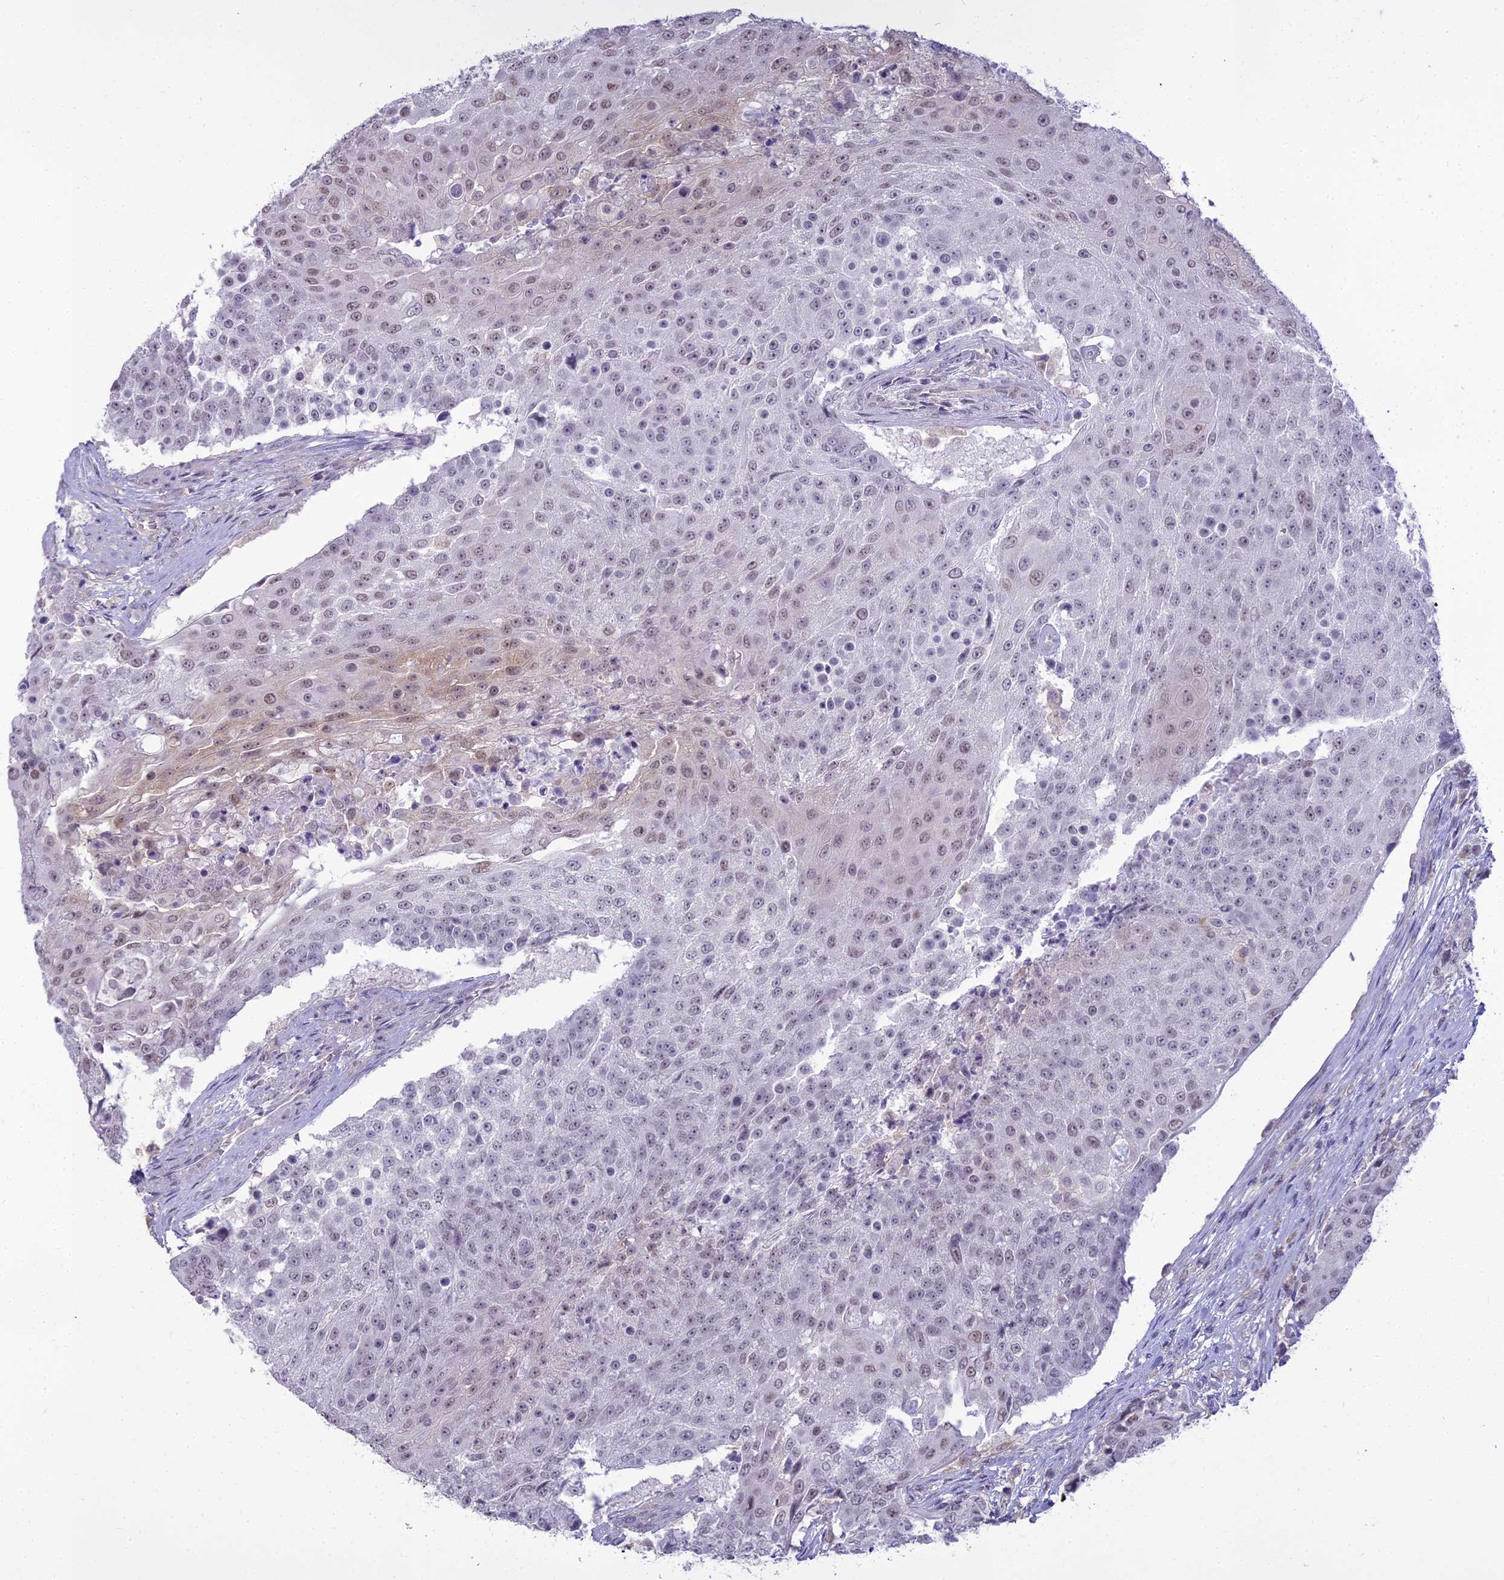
{"staining": {"intensity": "weak", "quantity": "<25%", "location": "nuclear"}, "tissue": "urothelial cancer", "cell_type": "Tumor cells", "image_type": "cancer", "snomed": [{"axis": "morphology", "description": "Urothelial carcinoma, High grade"}, {"axis": "topography", "description": "Urinary bladder"}], "caption": "A micrograph of high-grade urothelial carcinoma stained for a protein reveals no brown staining in tumor cells.", "gene": "BLNK", "patient": {"sex": "female", "age": 63}}